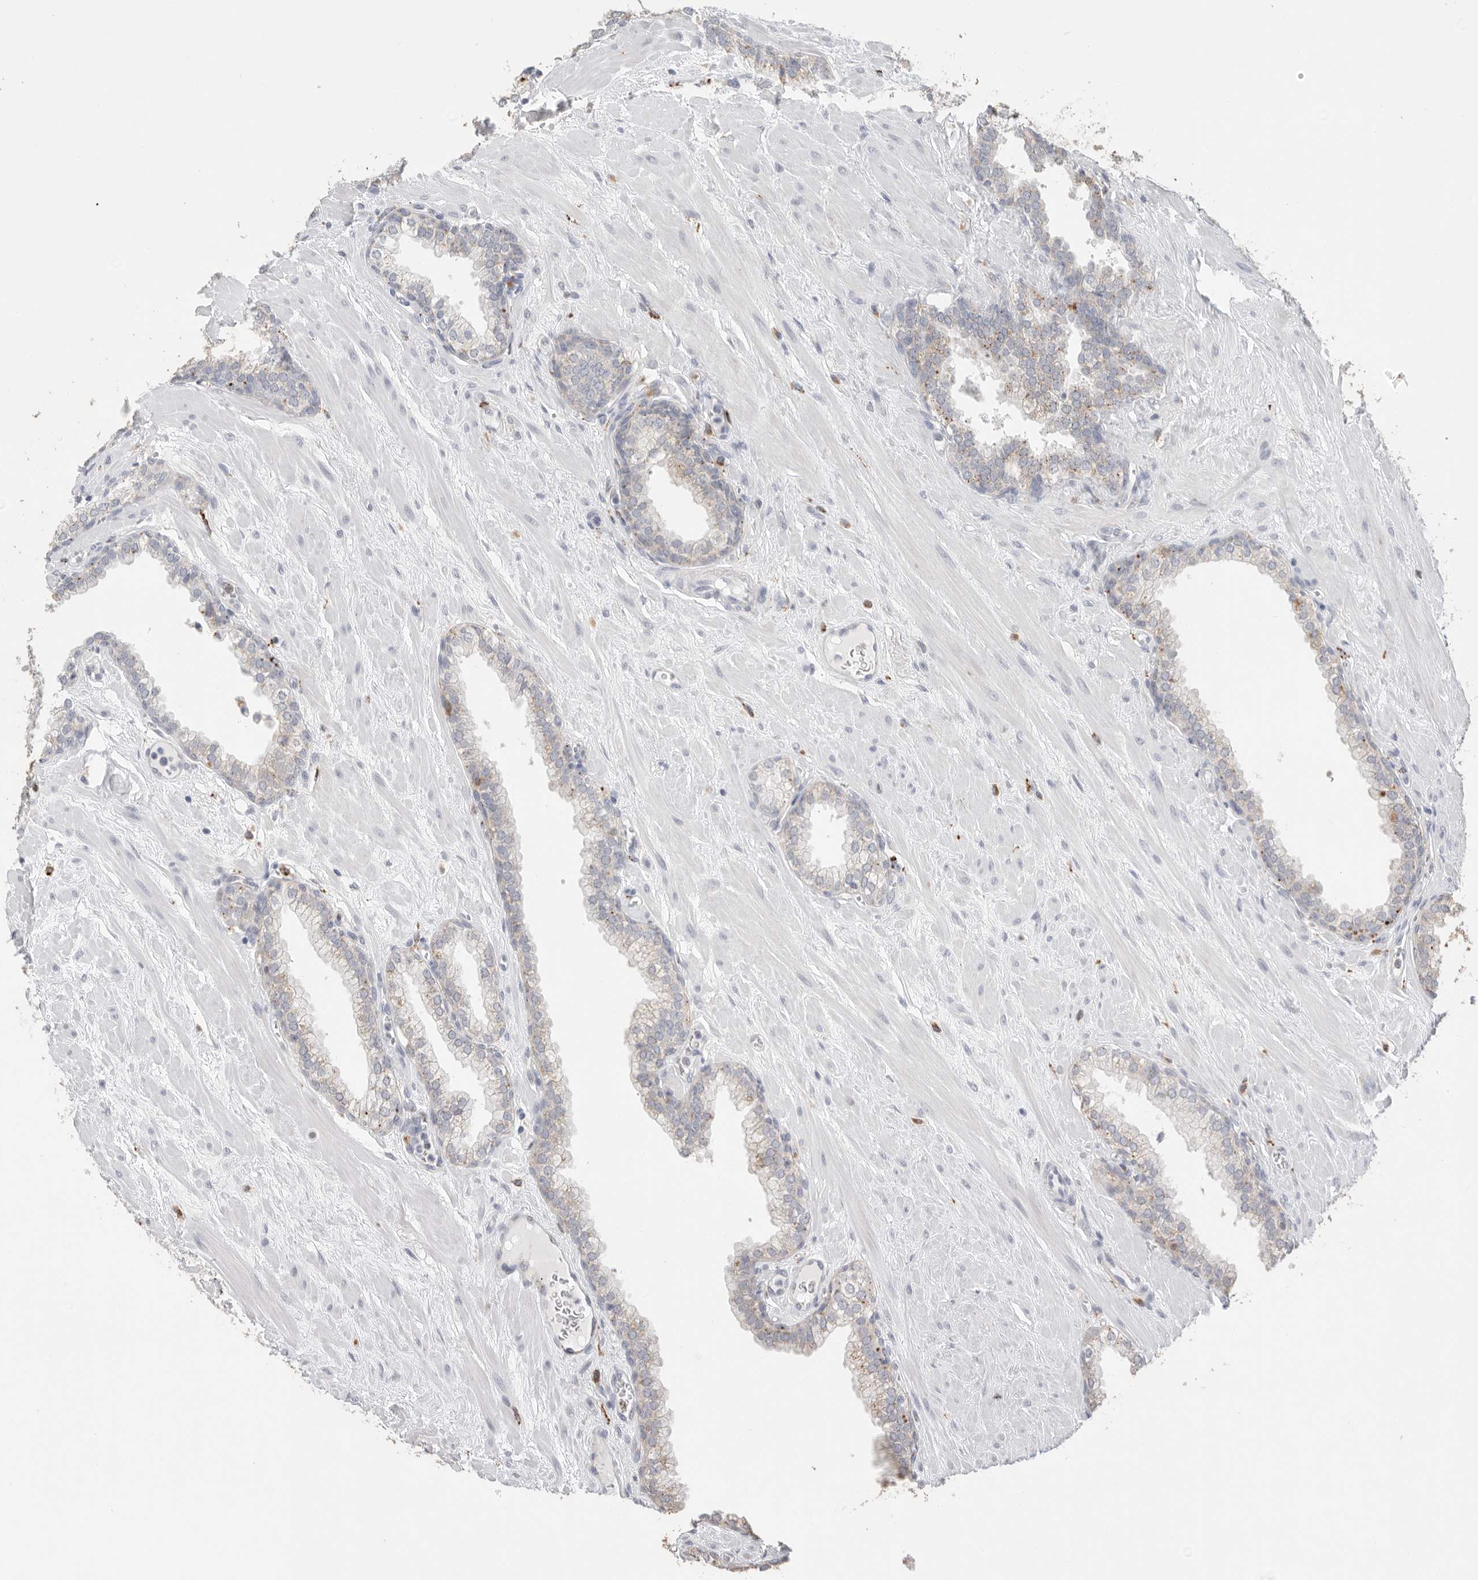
{"staining": {"intensity": "moderate", "quantity": "<25%", "location": "cytoplasmic/membranous"}, "tissue": "prostate", "cell_type": "Glandular cells", "image_type": "normal", "snomed": [{"axis": "morphology", "description": "Normal tissue, NOS"}, {"axis": "morphology", "description": "Urothelial carcinoma, Low grade"}, {"axis": "topography", "description": "Urinary bladder"}, {"axis": "topography", "description": "Prostate"}], "caption": "Immunohistochemistry histopathology image of normal prostate stained for a protein (brown), which exhibits low levels of moderate cytoplasmic/membranous staining in about <25% of glandular cells.", "gene": "GGH", "patient": {"sex": "male", "age": 60}}